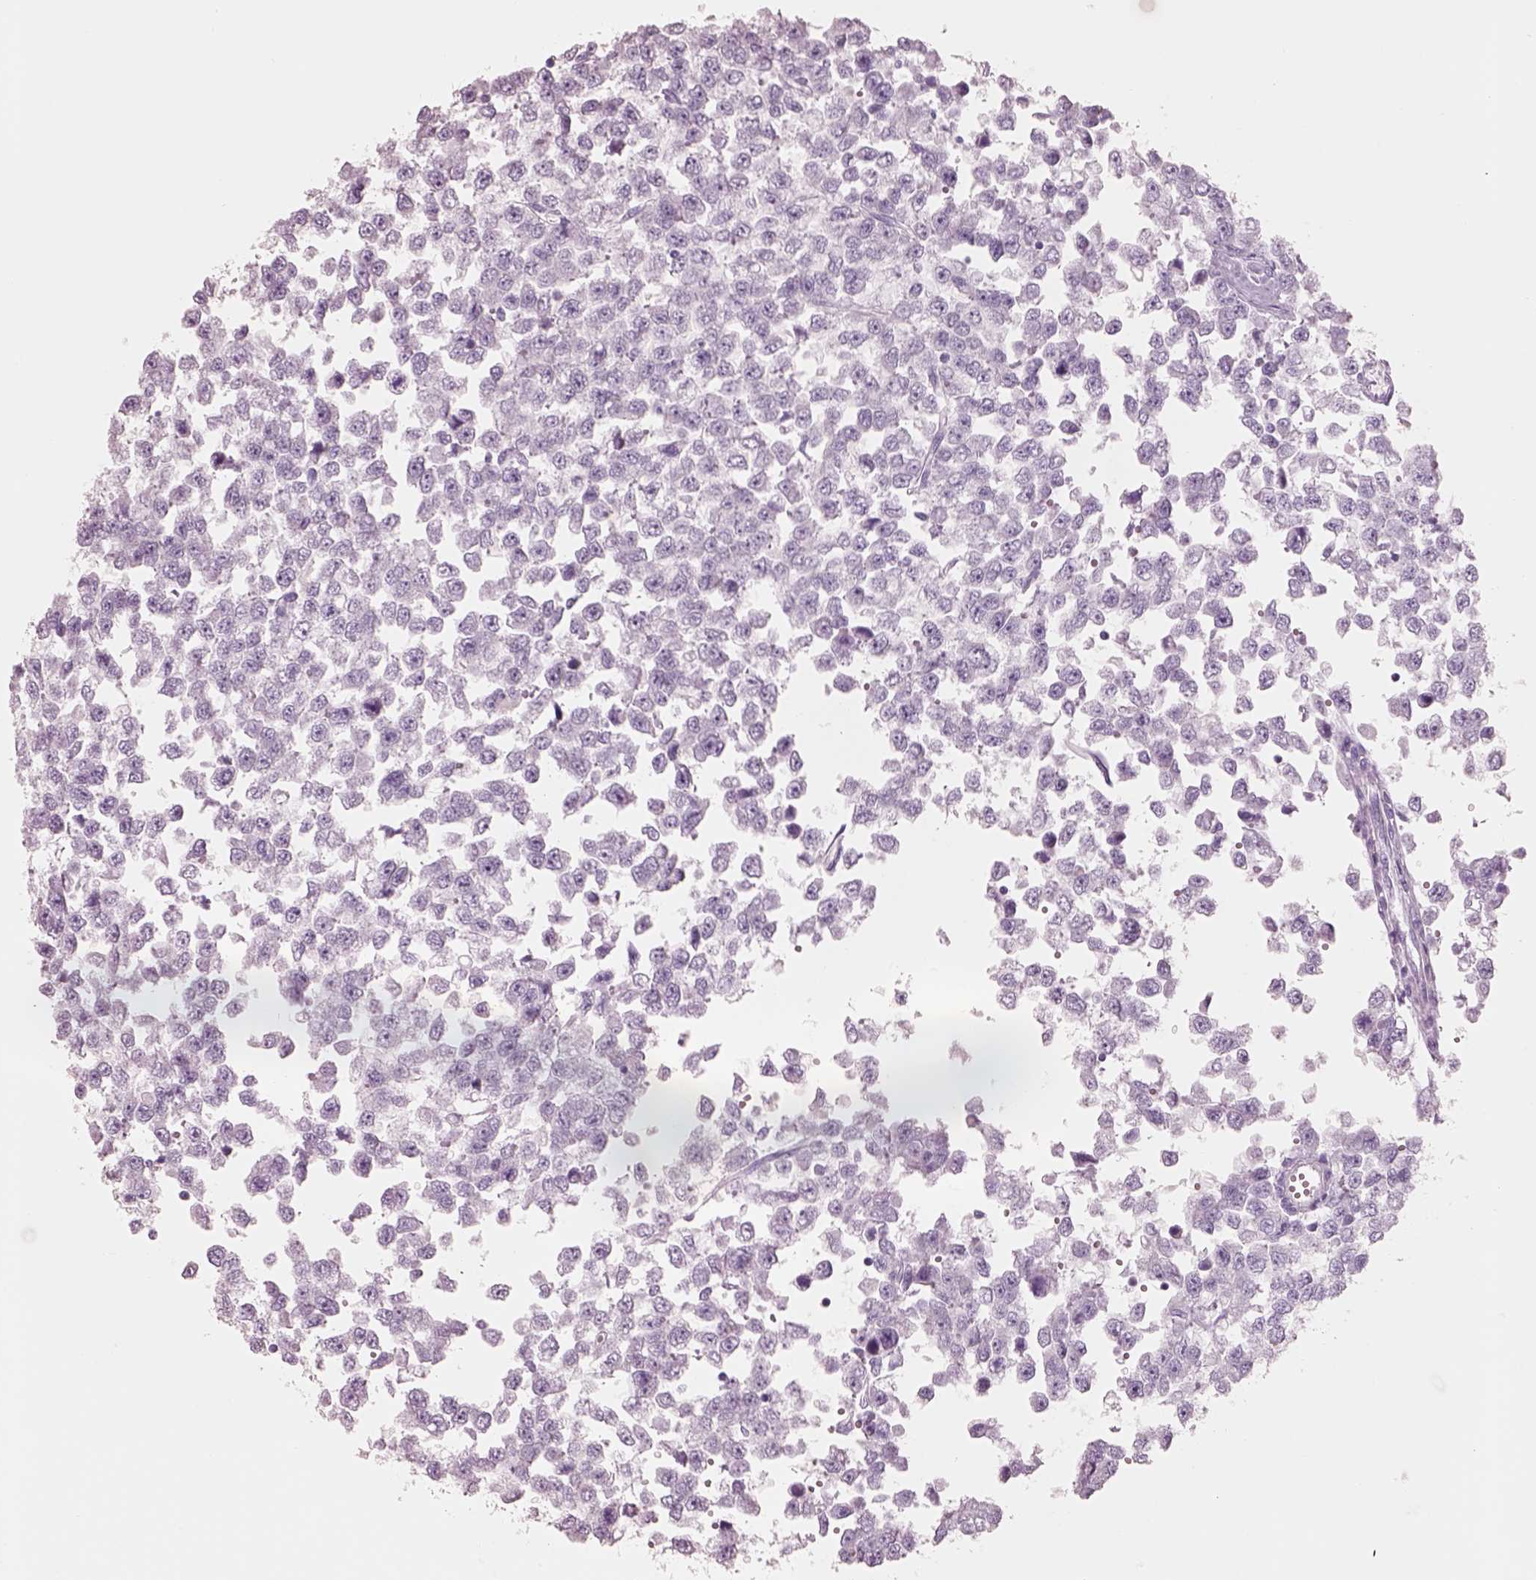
{"staining": {"intensity": "negative", "quantity": "none", "location": "none"}, "tissue": "testis cancer", "cell_type": "Tumor cells", "image_type": "cancer", "snomed": [{"axis": "morphology", "description": "Normal tissue, NOS"}, {"axis": "morphology", "description": "Seminoma, NOS"}, {"axis": "topography", "description": "Testis"}, {"axis": "topography", "description": "Epididymis"}], "caption": "Histopathology image shows no protein positivity in tumor cells of testis cancer (seminoma) tissue.", "gene": "PNOC", "patient": {"sex": "male", "age": 34}}